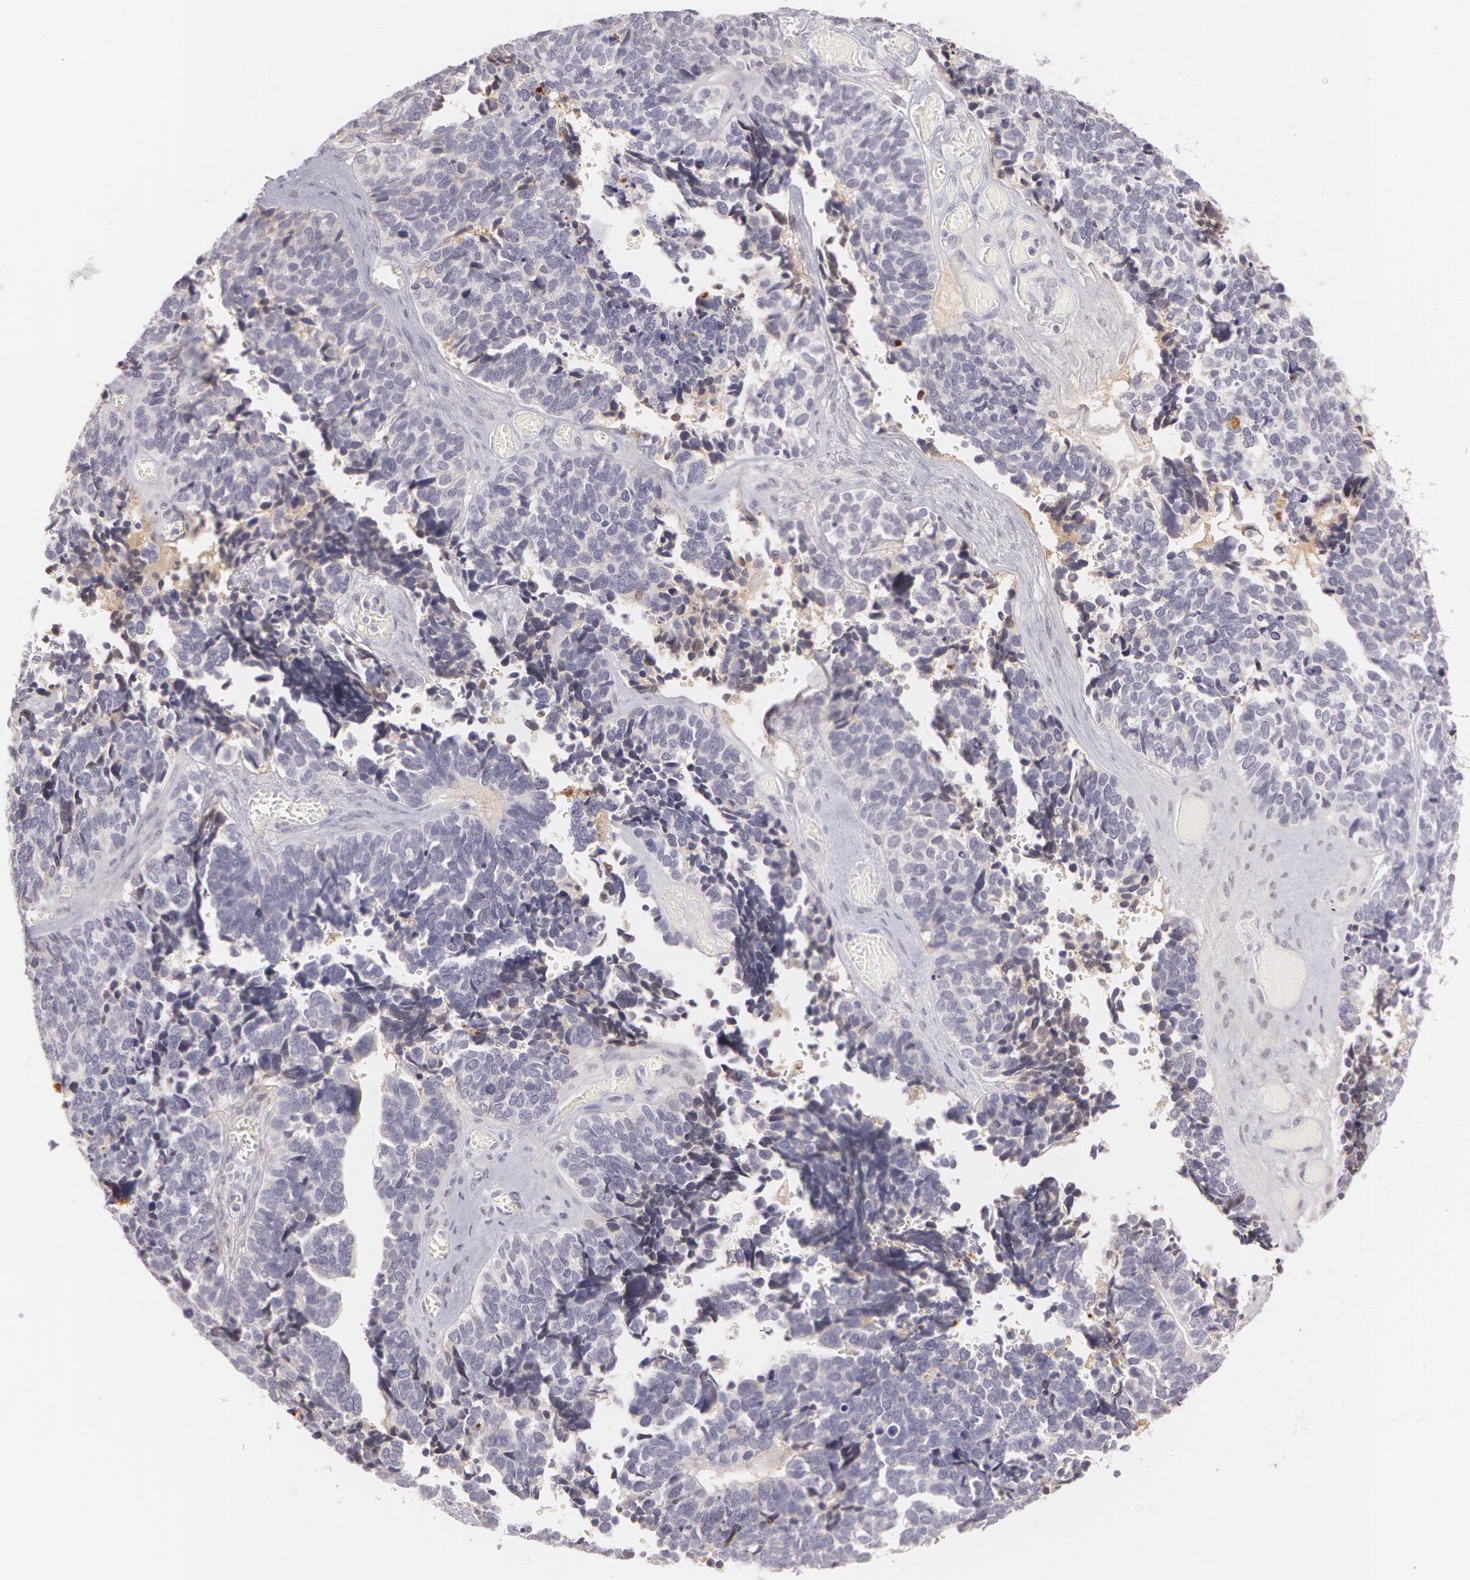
{"staining": {"intensity": "negative", "quantity": "none", "location": "none"}, "tissue": "ovarian cancer", "cell_type": "Tumor cells", "image_type": "cancer", "snomed": [{"axis": "morphology", "description": "Cystadenocarcinoma, serous, NOS"}, {"axis": "topography", "description": "Ovary"}], "caption": "Immunohistochemistry (IHC) micrograph of human ovarian cancer stained for a protein (brown), which demonstrates no positivity in tumor cells.", "gene": "LBP", "patient": {"sex": "female", "age": 77}}